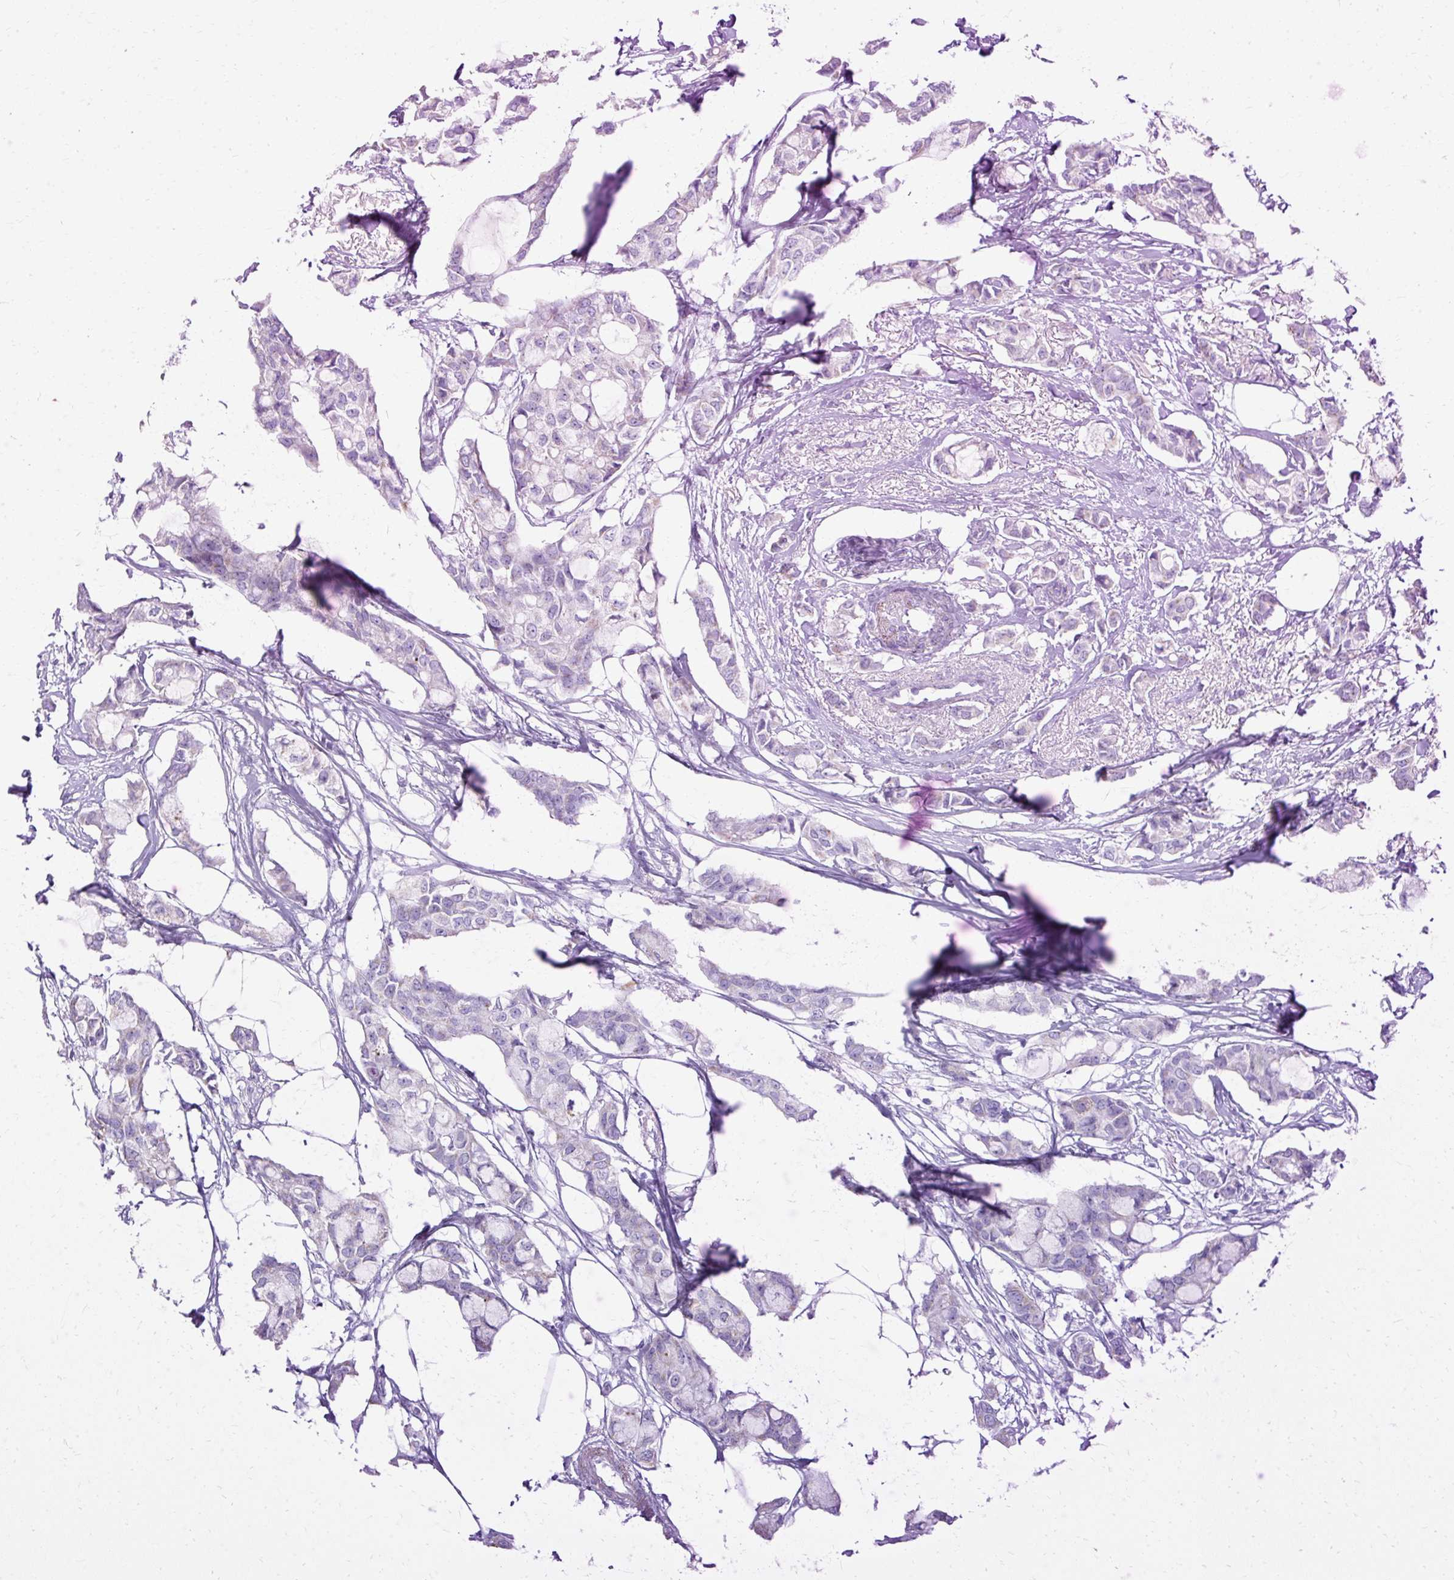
{"staining": {"intensity": "negative", "quantity": "none", "location": "none"}, "tissue": "breast cancer", "cell_type": "Tumor cells", "image_type": "cancer", "snomed": [{"axis": "morphology", "description": "Duct carcinoma"}, {"axis": "topography", "description": "Breast"}], "caption": "This micrograph is of breast cancer (infiltrating ductal carcinoma) stained with immunohistochemistry (IHC) to label a protein in brown with the nuclei are counter-stained blue. There is no staining in tumor cells.", "gene": "HSD11B1", "patient": {"sex": "female", "age": 73}}